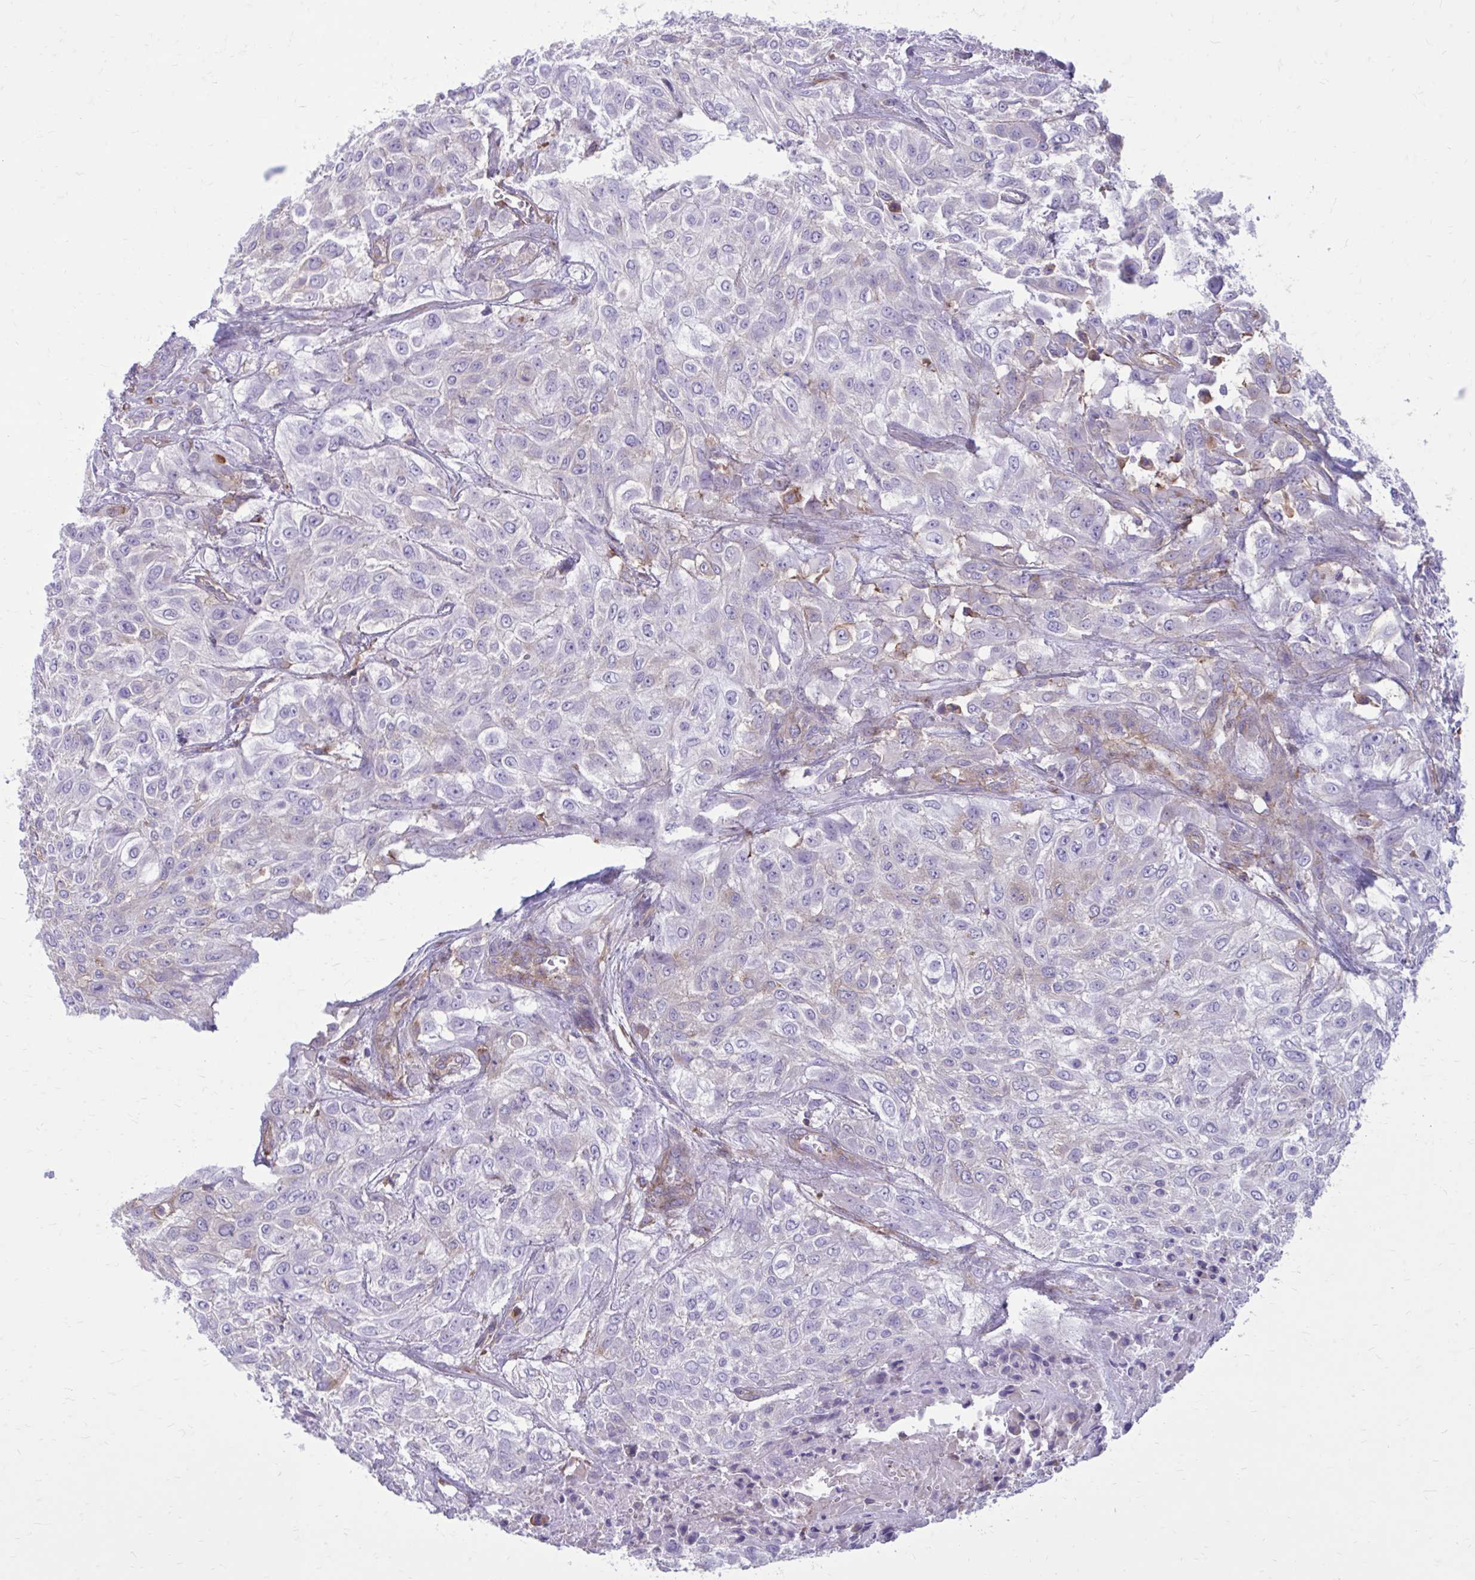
{"staining": {"intensity": "negative", "quantity": "none", "location": "none"}, "tissue": "urothelial cancer", "cell_type": "Tumor cells", "image_type": "cancer", "snomed": [{"axis": "morphology", "description": "Urothelial carcinoma, High grade"}, {"axis": "topography", "description": "Urinary bladder"}], "caption": "There is no significant staining in tumor cells of urothelial carcinoma (high-grade).", "gene": "CLTA", "patient": {"sex": "male", "age": 57}}